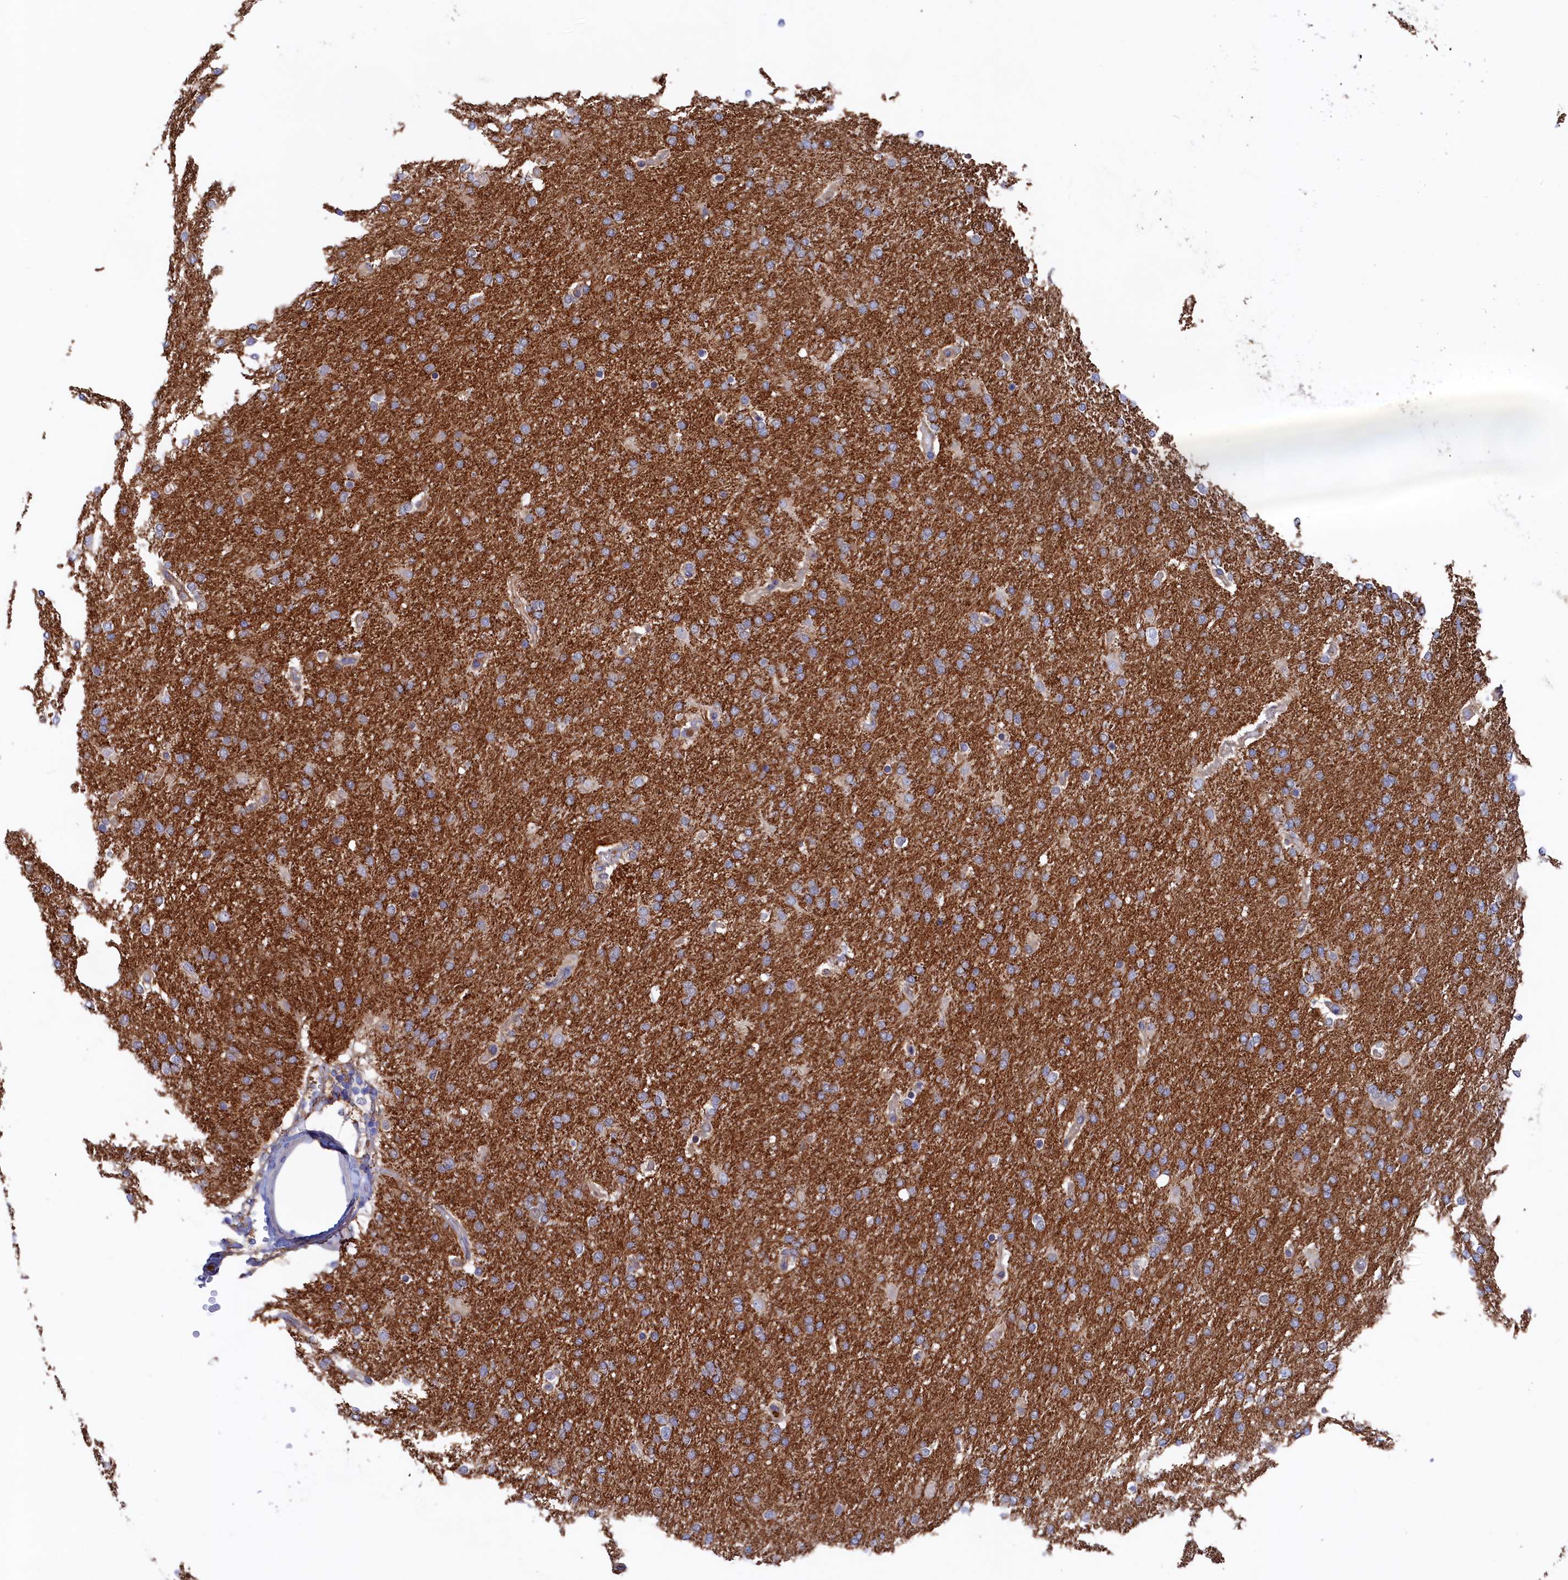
{"staining": {"intensity": "negative", "quantity": "none", "location": "none"}, "tissue": "glioma", "cell_type": "Tumor cells", "image_type": "cancer", "snomed": [{"axis": "morphology", "description": "Glioma, malignant, High grade"}, {"axis": "topography", "description": "Brain"}], "caption": "DAB (3,3'-diaminobenzidine) immunohistochemical staining of human glioma demonstrates no significant positivity in tumor cells.", "gene": "C12orf73", "patient": {"sex": "male", "age": 72}}